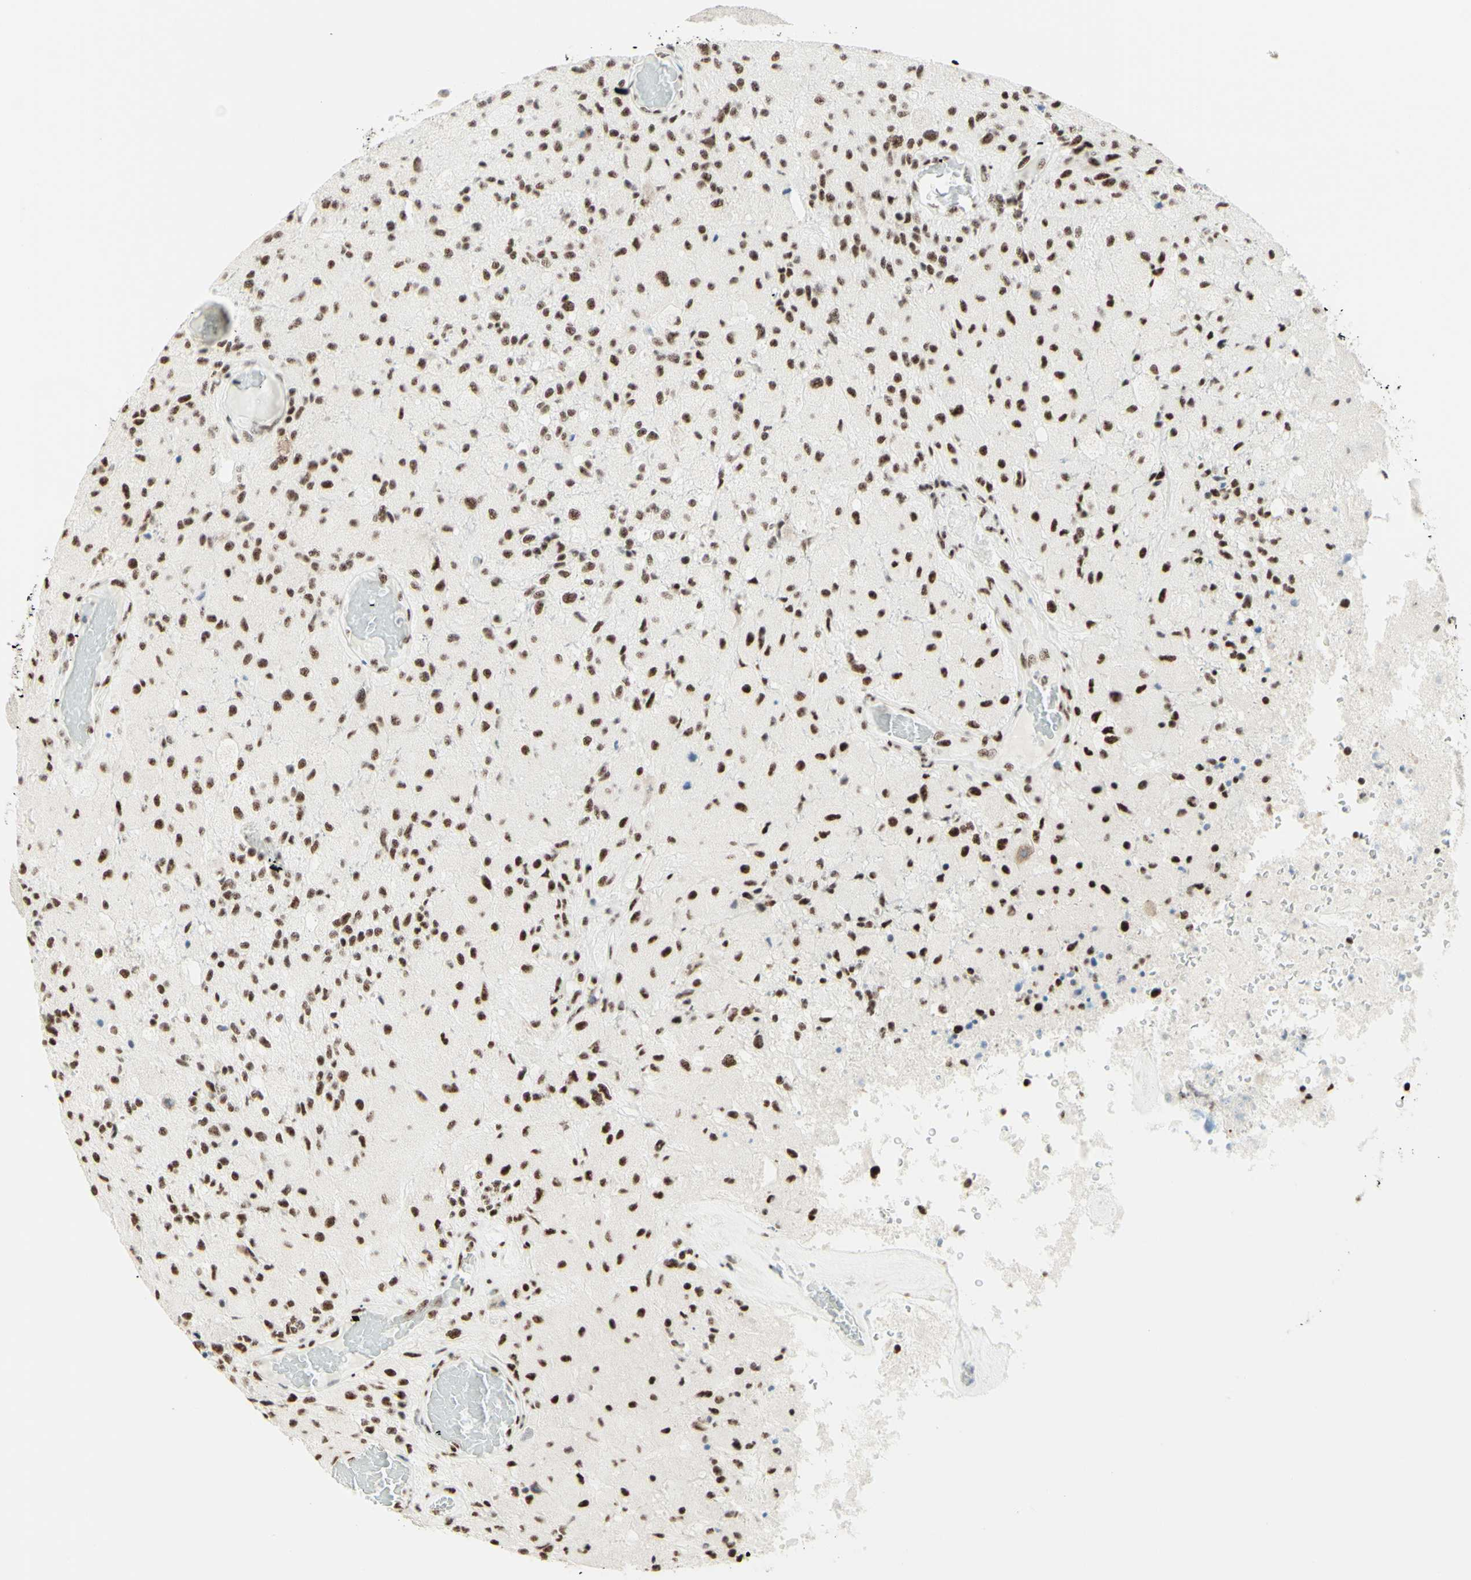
{"staining": {"intensity": "strong", "quantity": "25%-75%", "location": "nuclear"}, "tissue": "glioma", "cell_type": "Tumor cells", "image_type": "cancer", "snomed": [{"axis": "morphology", "description": "Normal tissue, NOS"}, {"axis": "morphology", "description": "Glioma, malignant, High grade"}, {"axis": "topography", "description": "Cerebral cortex"}], "caption": "Immunohistochemistry (IHC) histopathology image of neoplastic tissue: human glioma stained using immunohistochemistry (IHC) demonstrates high levels of strong protein expression localized specifically in the nuclear of tumor cells, appearing as a nuclear brown color.", "gene": "WTAP", "patient": {"sex": "male", "age": 77}}